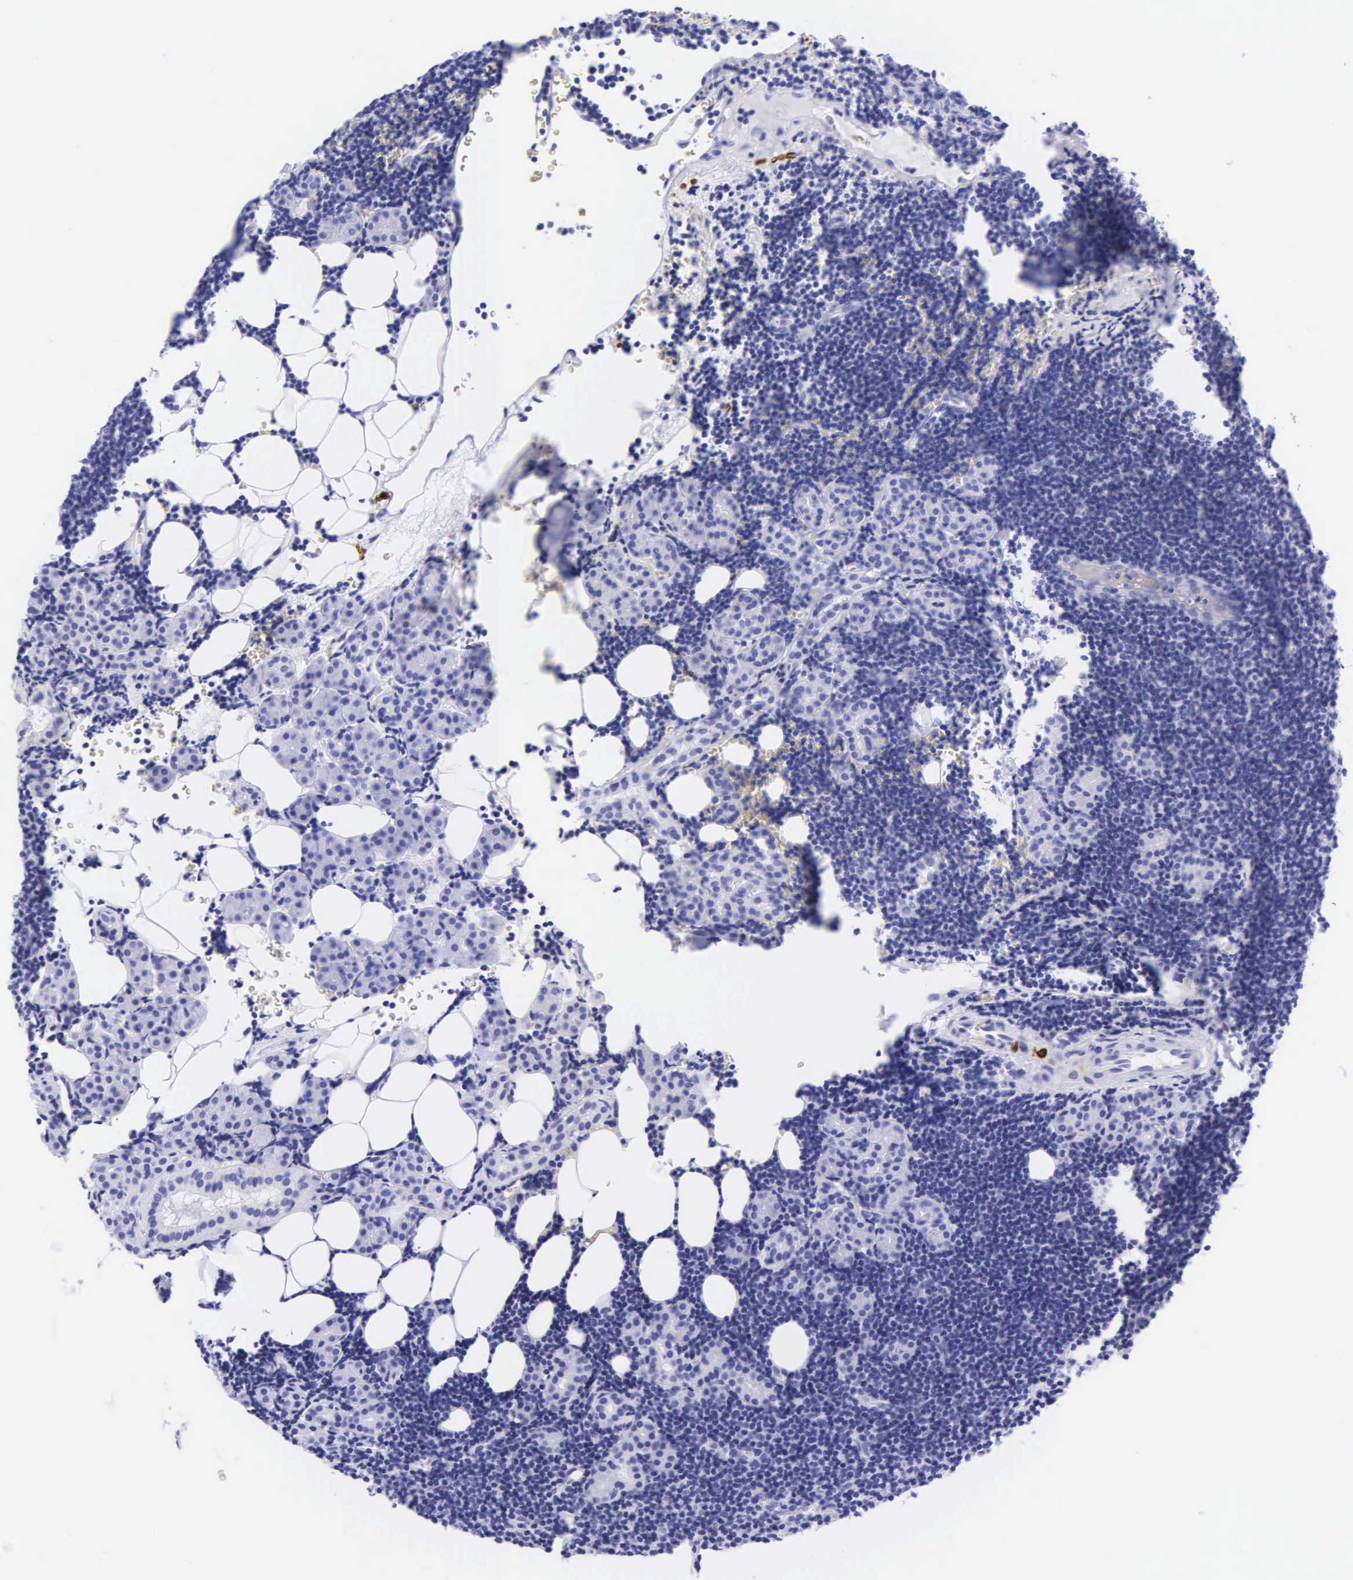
{"staining": {"intensity": "negative", "quantity": "none", "location": "none"}, "tissue": "lymphoma", "cell_type": "Tumor cells", "image_type": "cancer", "snomed": [{"axis": "morphology", "description": "Malignant lymphoma, non-Hodgkin's type, Low grade"}, {"axis": "topography", "description": "Lymph node"}], "caption": "Low-grade malignant lymphoma, non-Hodgkin's type was stained to show a protein in brown. There is no significant positivity in tumor cells. Nuclei are stained in blue.", "gene": "DES", "patient": {"sex": "male", "age": 57}}